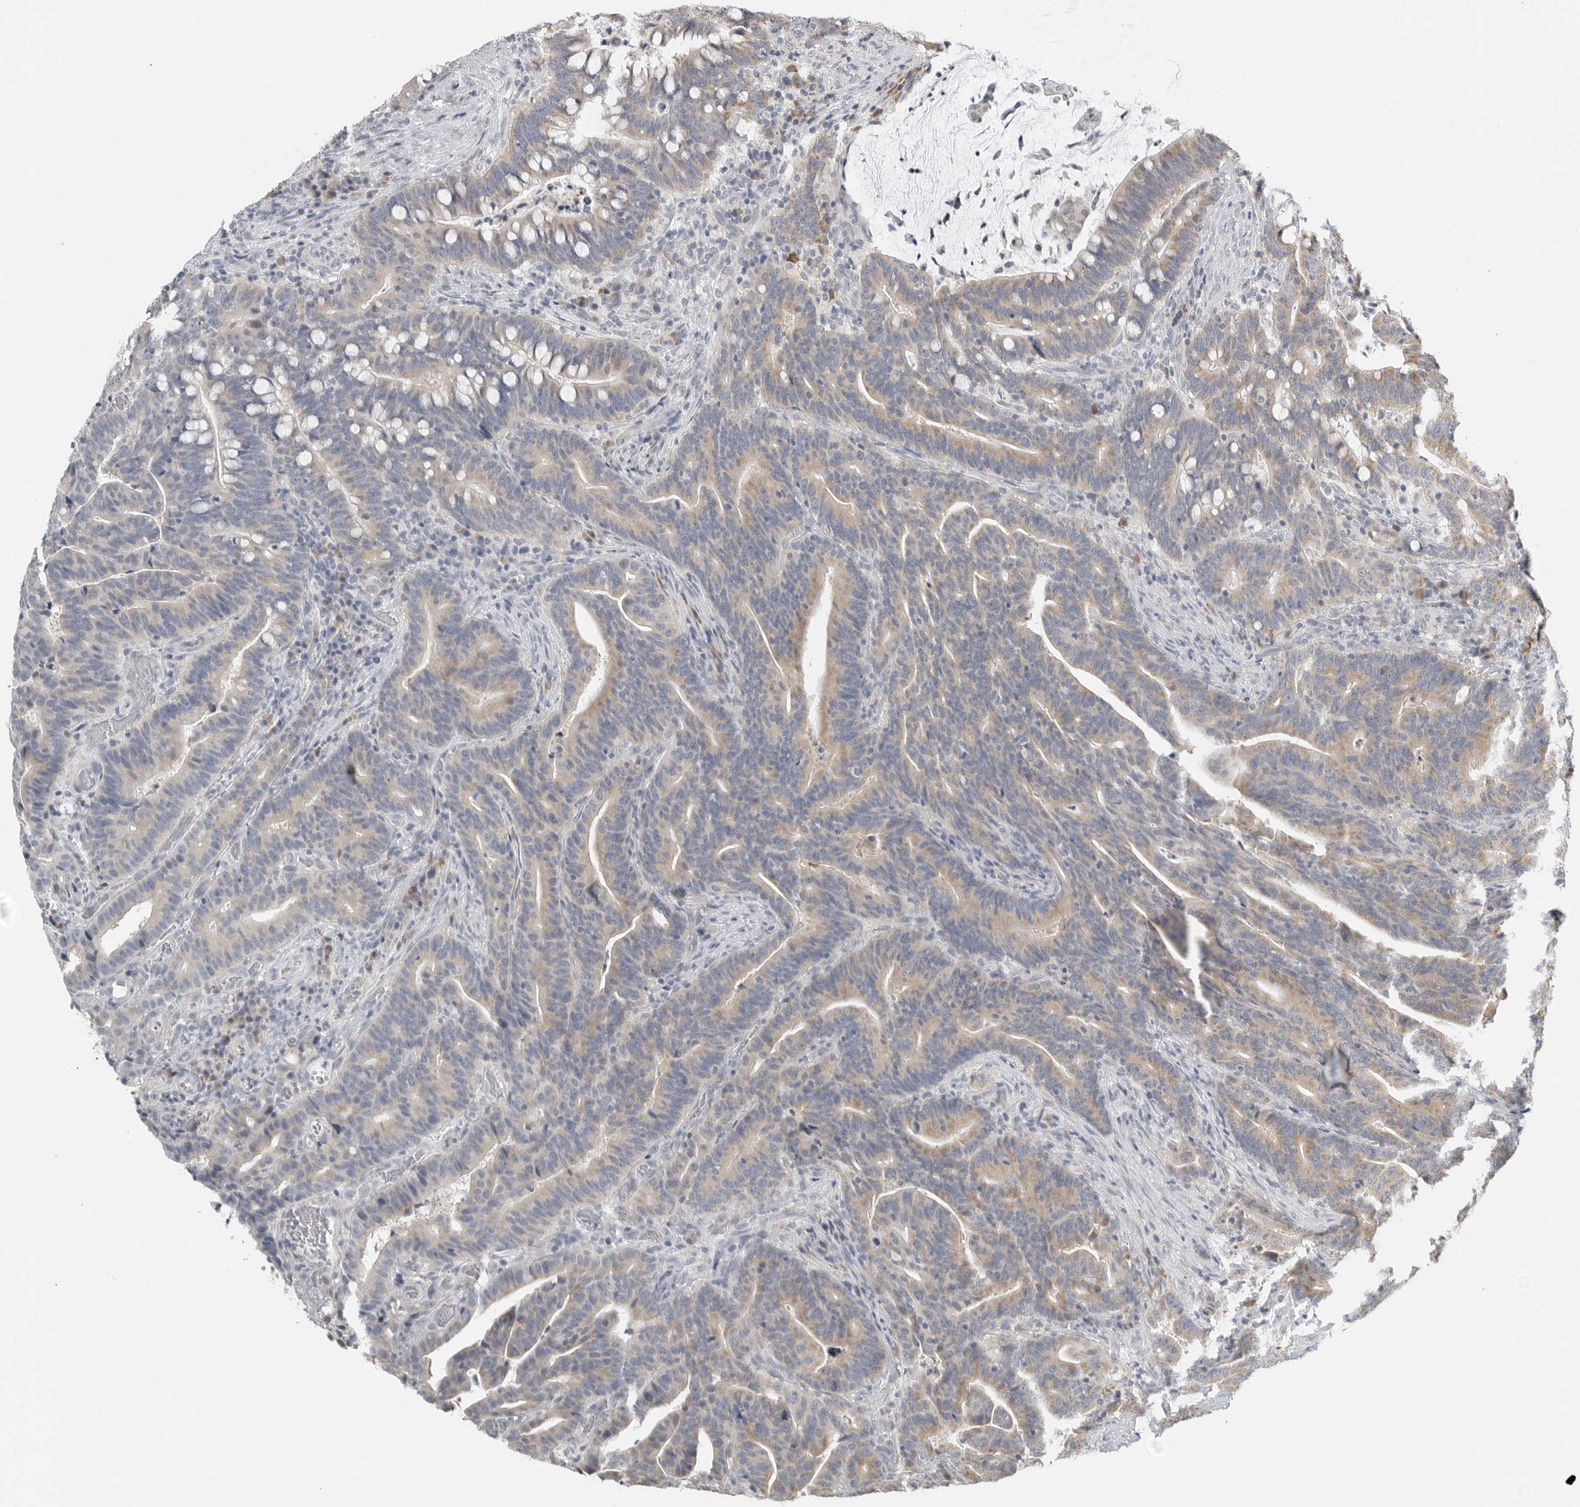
{"staining": {"intensity": "weak", "quantity": "25%-75%", "location": "cytoplasmic/membranous"}, "tissue": "colorectal cancer", "cell_type": "Tumor cells", "image_type": "cancer", "snomed": [{"axis": "morphology", "description": "Adenocarcinoma, NOS"}, {"axis": "topography", "description": "Colon"}], "caption": "Immunohistochemical staining of colorectal cancer demonstrates low levels of weak cytoplasmic/membranous protein positivity in approximately 25%-75% of tumor cells. (brown staining indicates protein expression, while blue staining denotes nuclei).", "gene": "IL12RB2", "patient": {"sex": "female", "age": 66}}